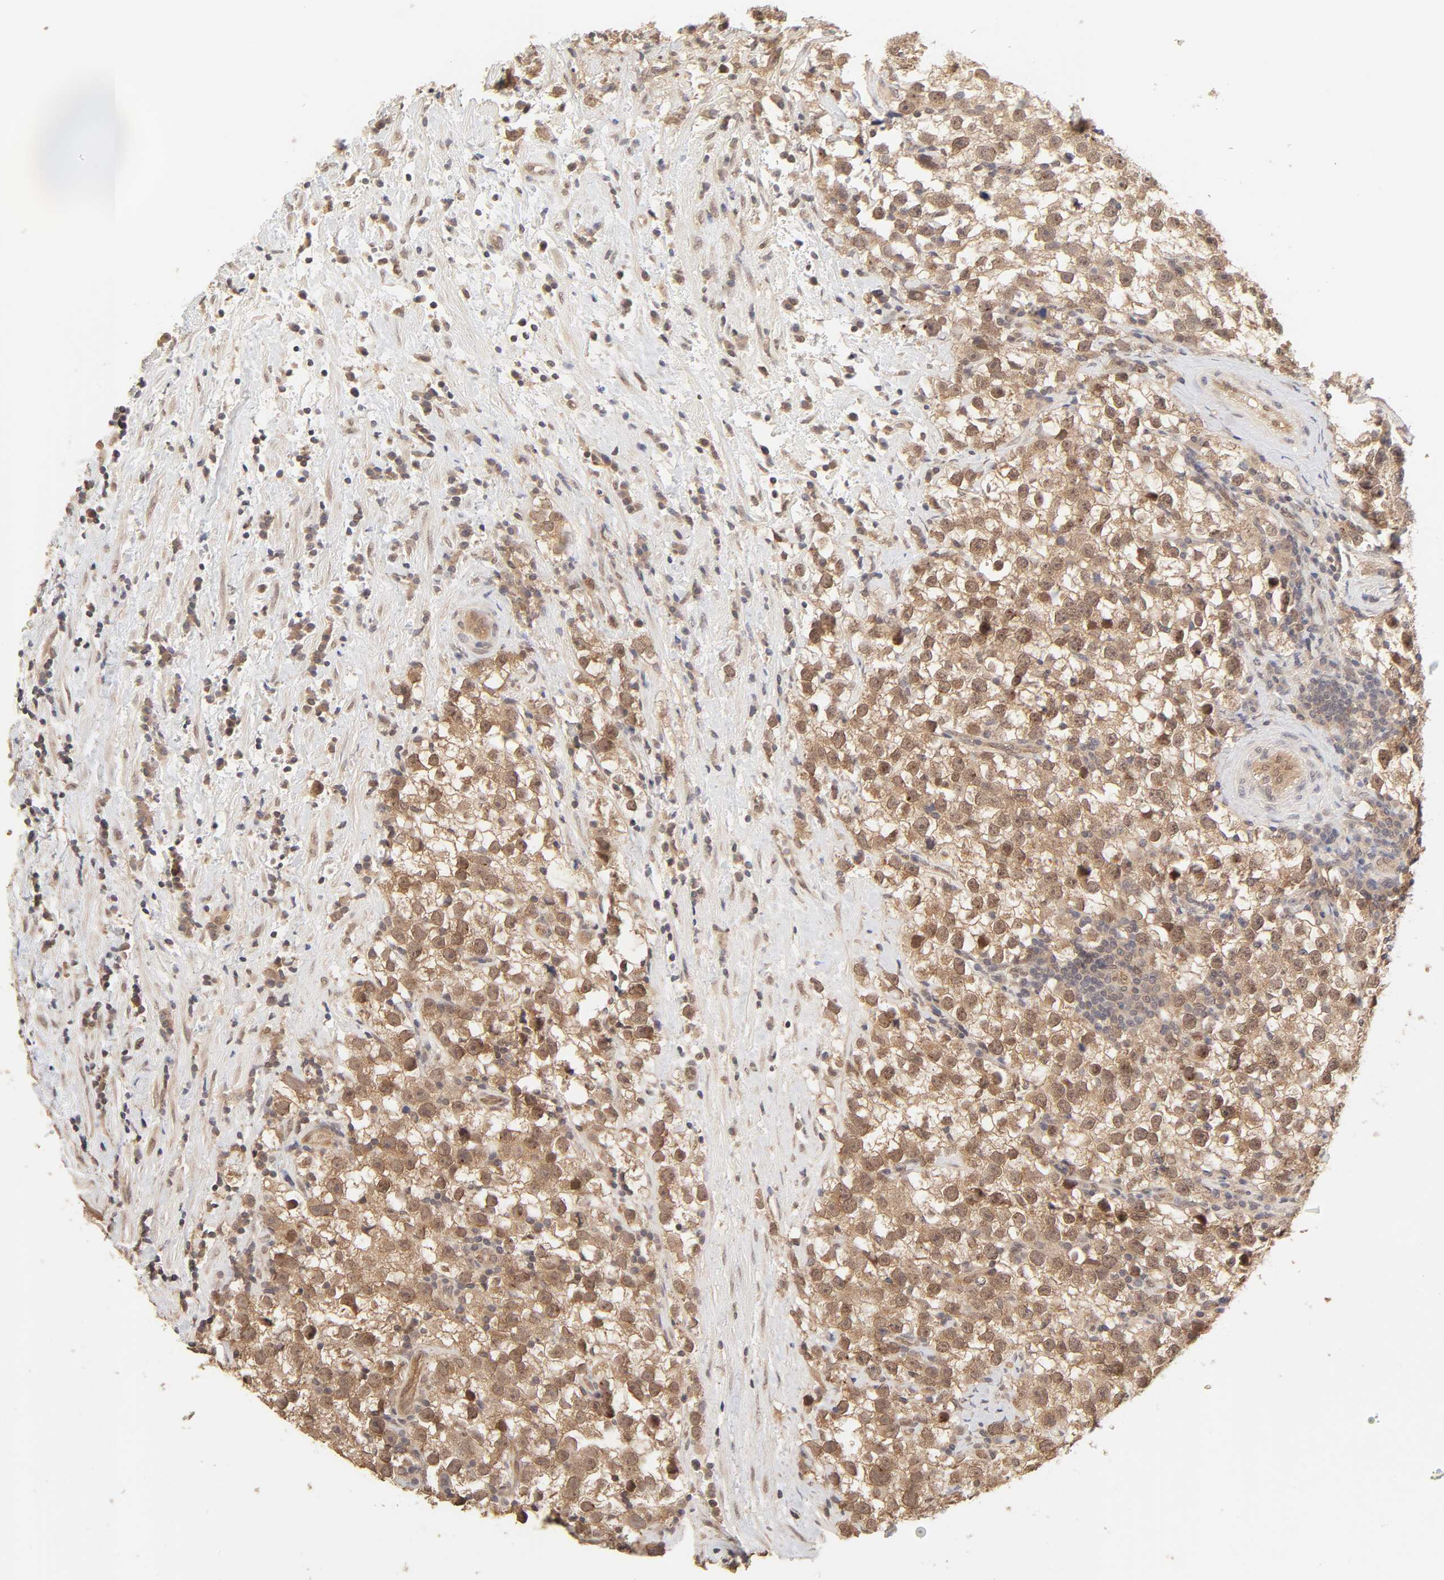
{"staining": {"intensity": "moderate", "quantity": ">75%", "location": "cytoplasmic/membranous"}, "tissue": "testis cancer", "cell_type": "Tumor cells", "image_type": "cancer", "snomed": [{"axis": "morphology", "description": "Seminoma, NOS"}, {"axis": "topography", "description": "Testis"}], "caption": "Moderate cytoplasmic/membranous expression for a protein is appreciated in about >75% of tumor cells of seminoma (testis) using immunohistochemistry (IHC).", "gene": "MAPK1", "patient": {"sex": "male", "age": 33}}